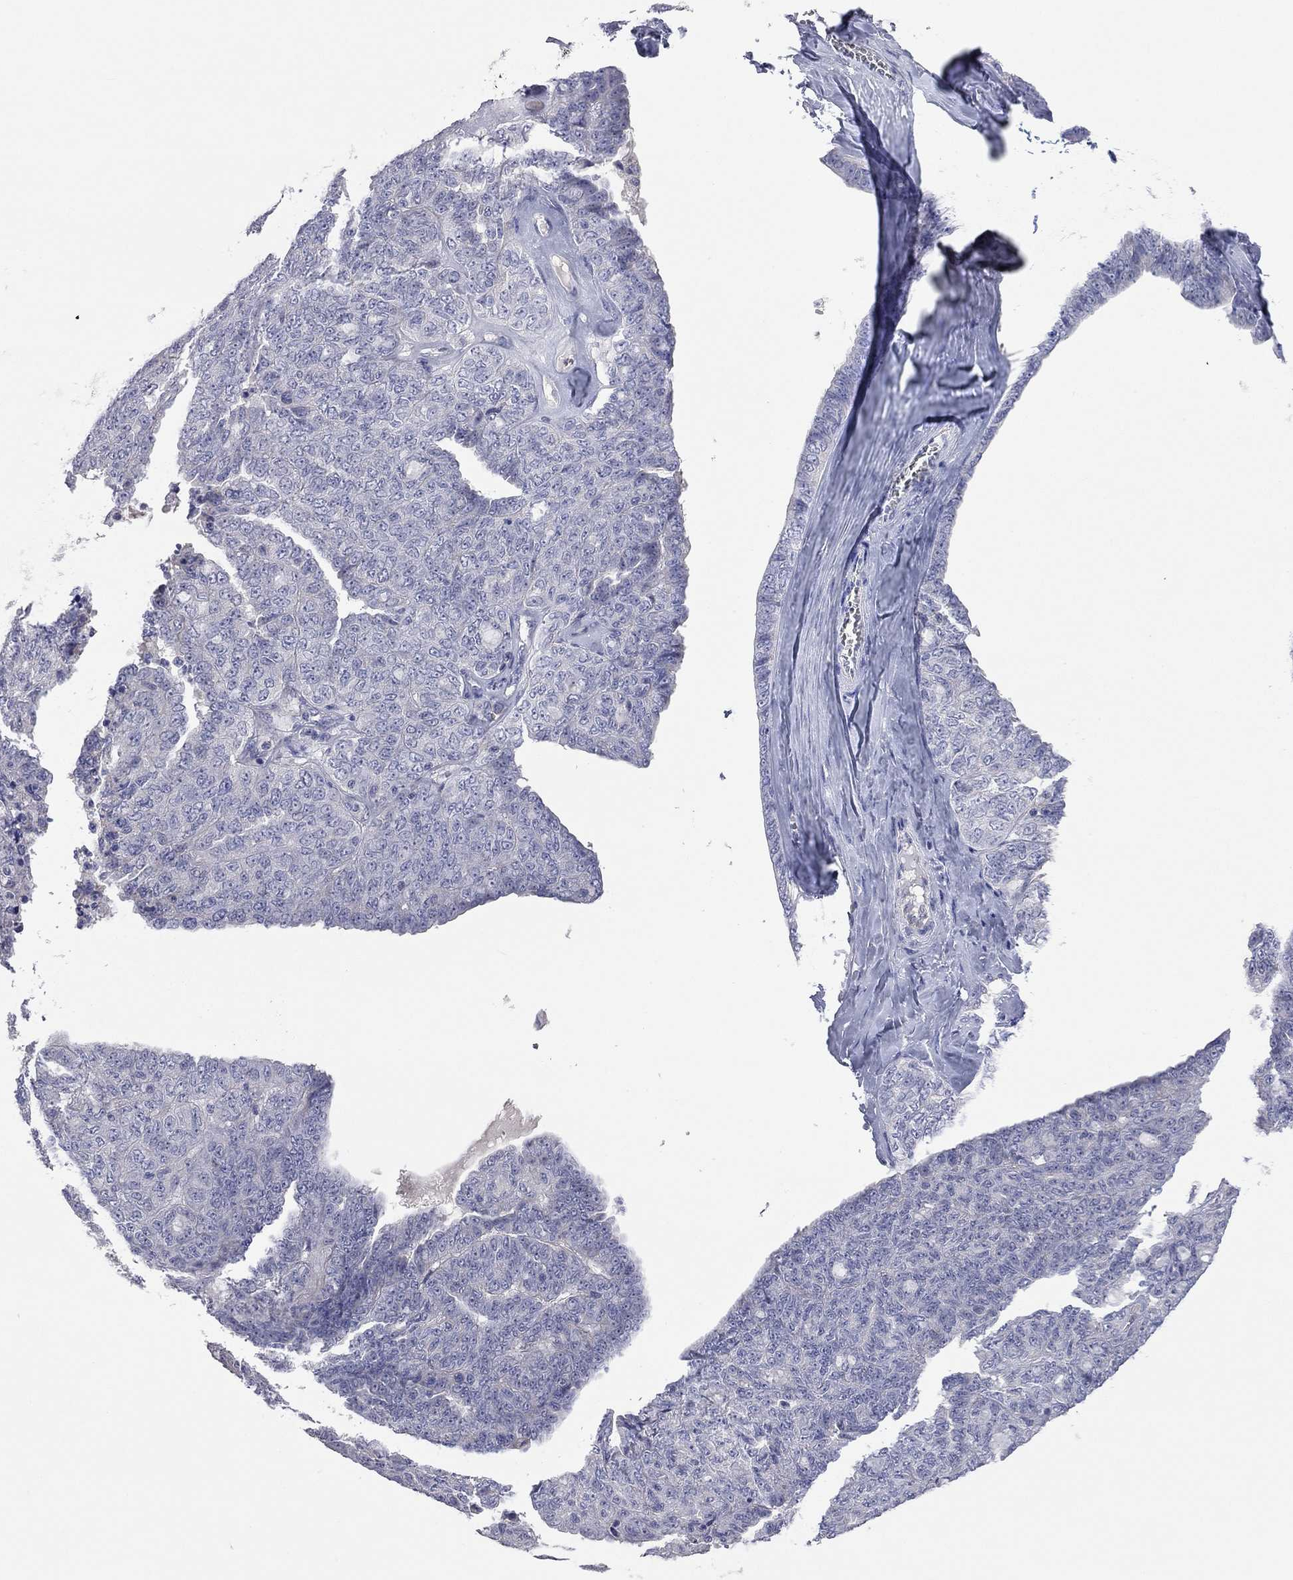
{"staining": {"intensity": "negative", "quantity": "none", "location": "none"}, "tissue": "ovarian cancer", "cell_type": "Tumor cells", "image_type": "cancer", "snomed": [{"axis": "morphology", "description": "Cystadenocarcinoma, serous, NOS"}, {"axis": "topography", "description": "Ovary"}], "caption": "This image is of serous cystadenocarcinoma (ovarian) stained with IHC to label a protein in brown with the nuclei are counter-stained blue. There is no staining in tumor cells.", "gene": "KCNB1", "patient": {"sex": "female", "age": 71}}